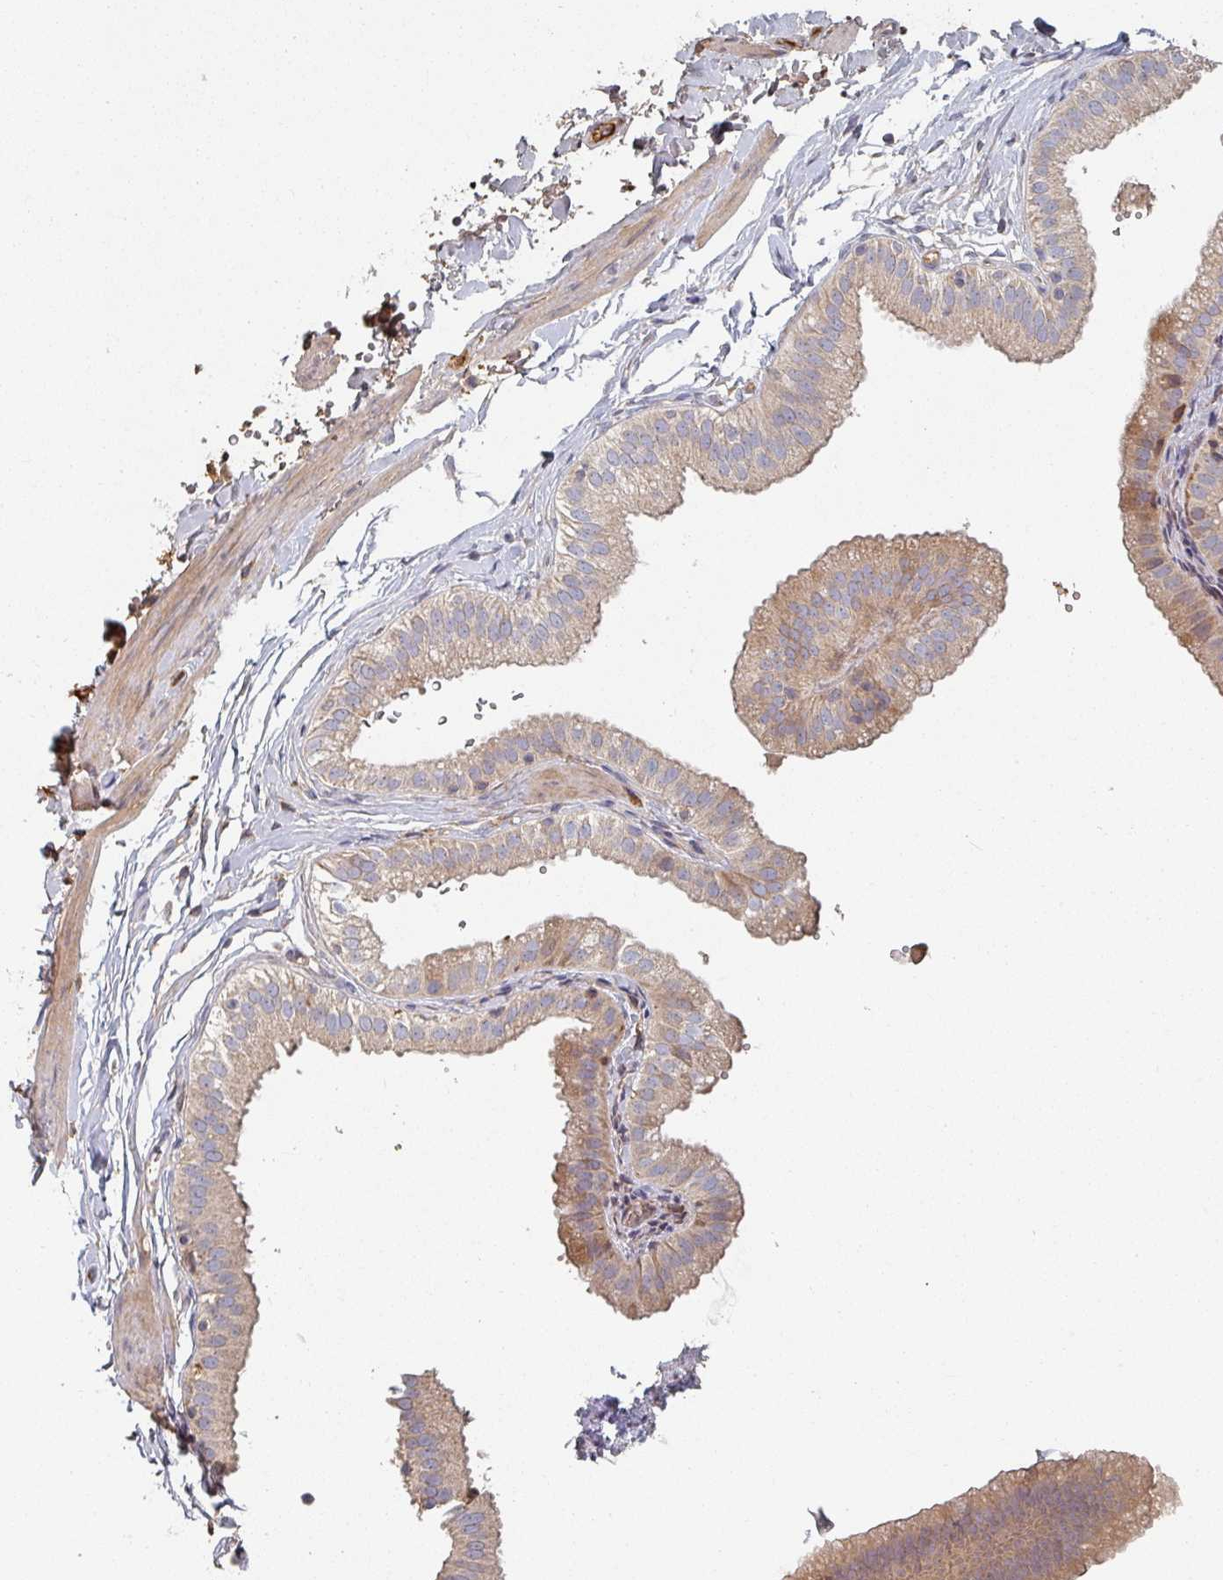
{"staining": {"intensity": "weak", "quantity": ">75%", "location": "cytoplasmic/membranous"}, "tissue": "gallbladder", "cell_type": "Glandular cells", "image_type": "normal", "snomed": [{"axis": "morphology", "description": "Normal tissue, NOS"}, {"axis": "topography", "description": "Gallbladder"}], "caption": "An IHC histopathology image of benign tissue is shown. Protein staining in brown labels weak cytoplasmic/membranous positivity in gallbladder within glandular cells.", "gene": "ENSG00000249773", "patient": {"sex": "female", "age": 61}}